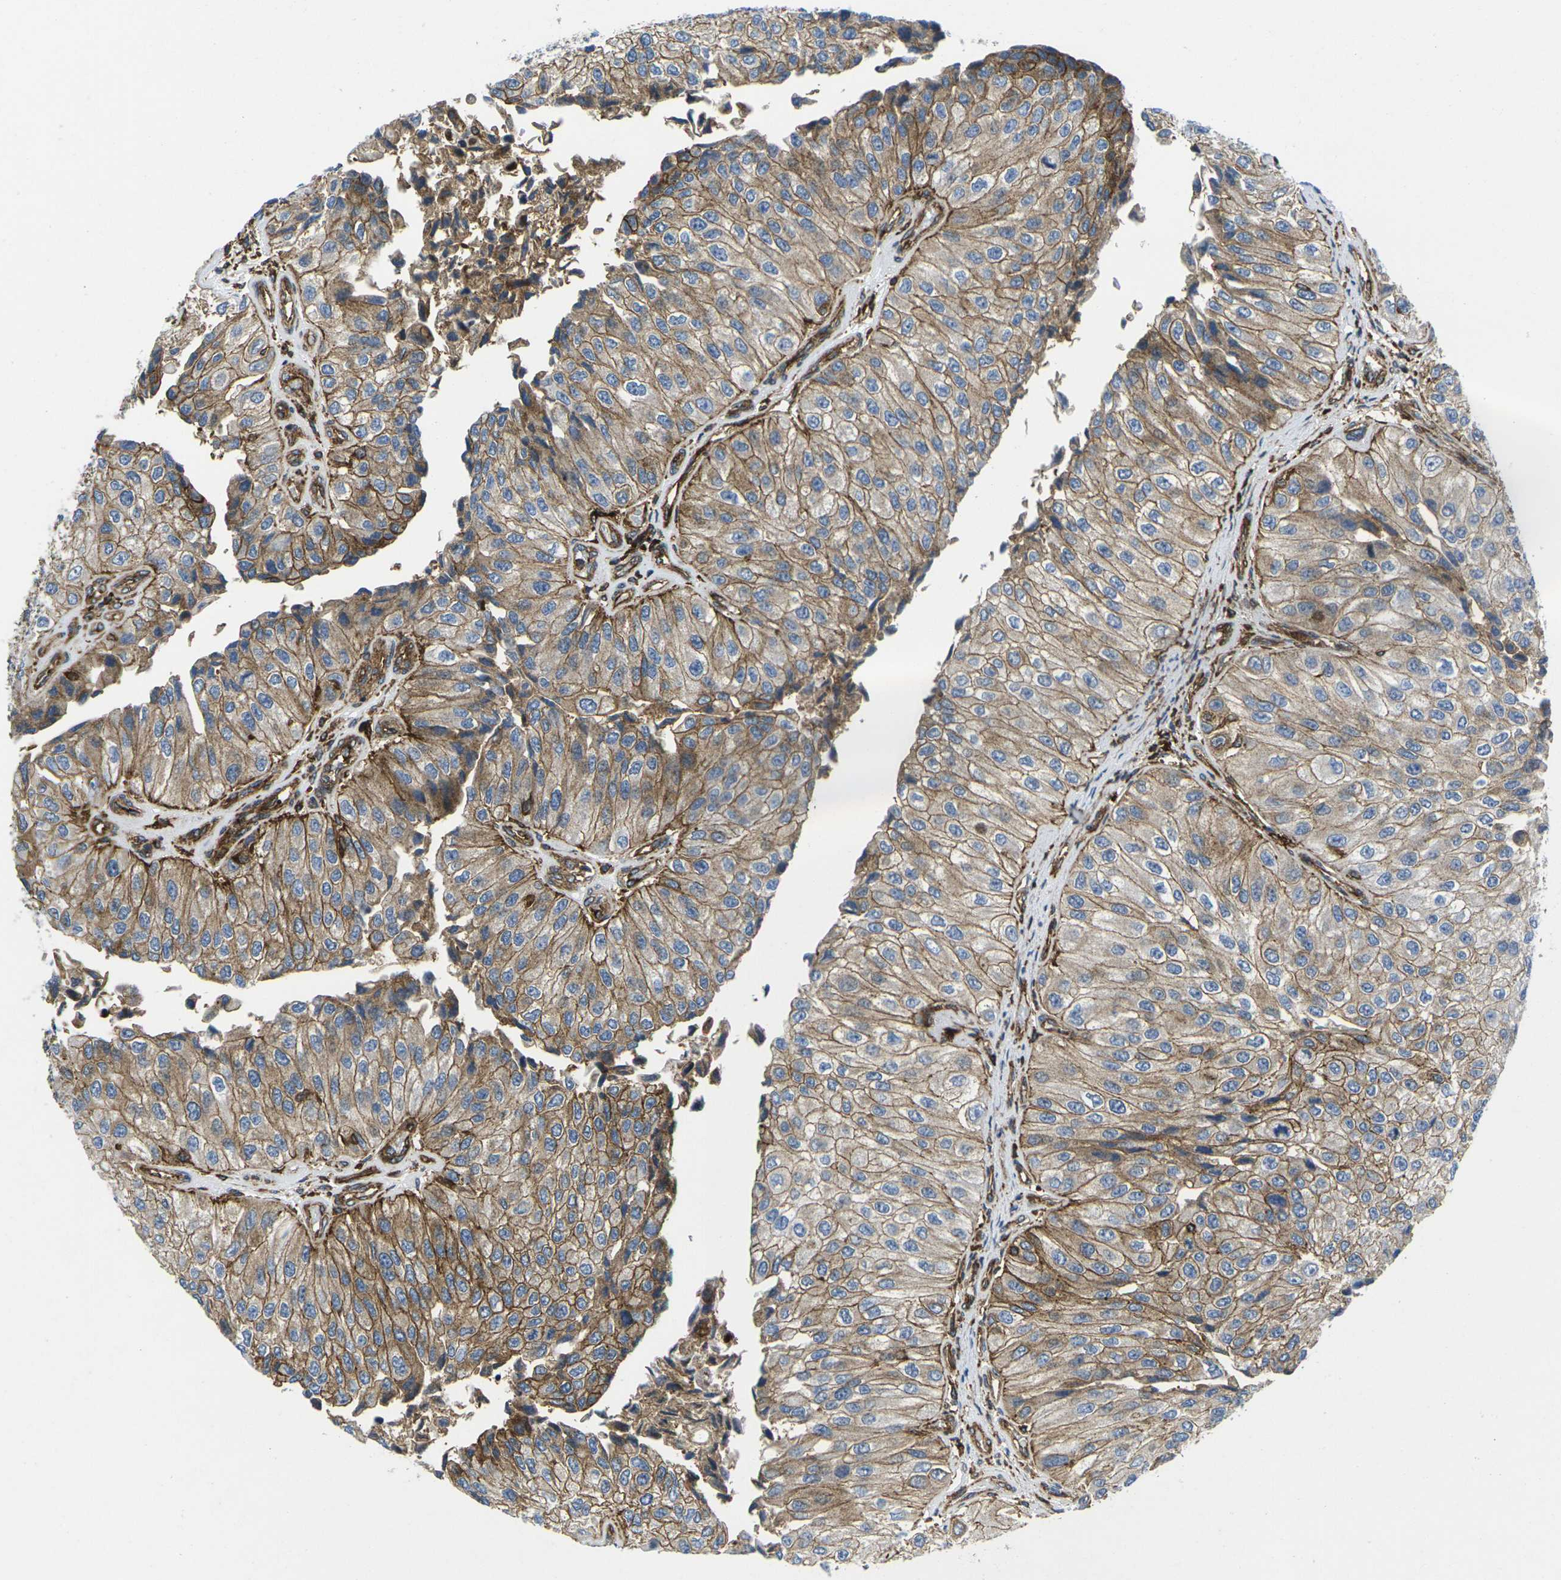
{"staining": {"intensity": "moderate", "quantity": ">75%", "location": "cytoplasmic/membranous"}, "tissue": "urothelial cancer", "cell_type": "Tumor cells", "image_type": "cancer", "snomed": [{"axis": "morphology", "description": "Urothelial carcinoma, High grade"}, {"axis": "topography", "description": "Kidney"}, {"axis": "topography", "description": "Urinary bladder"}], "caption": "Immunohistochemical staining of human urothelial carcinoma (high-grade) demonstrates medium levels of moderate cytoplasmic/membranous protein staining in about >75% of tumor cells.", "gene": "IQGAP1", "patient": {"sex": "male", "age": 77}}